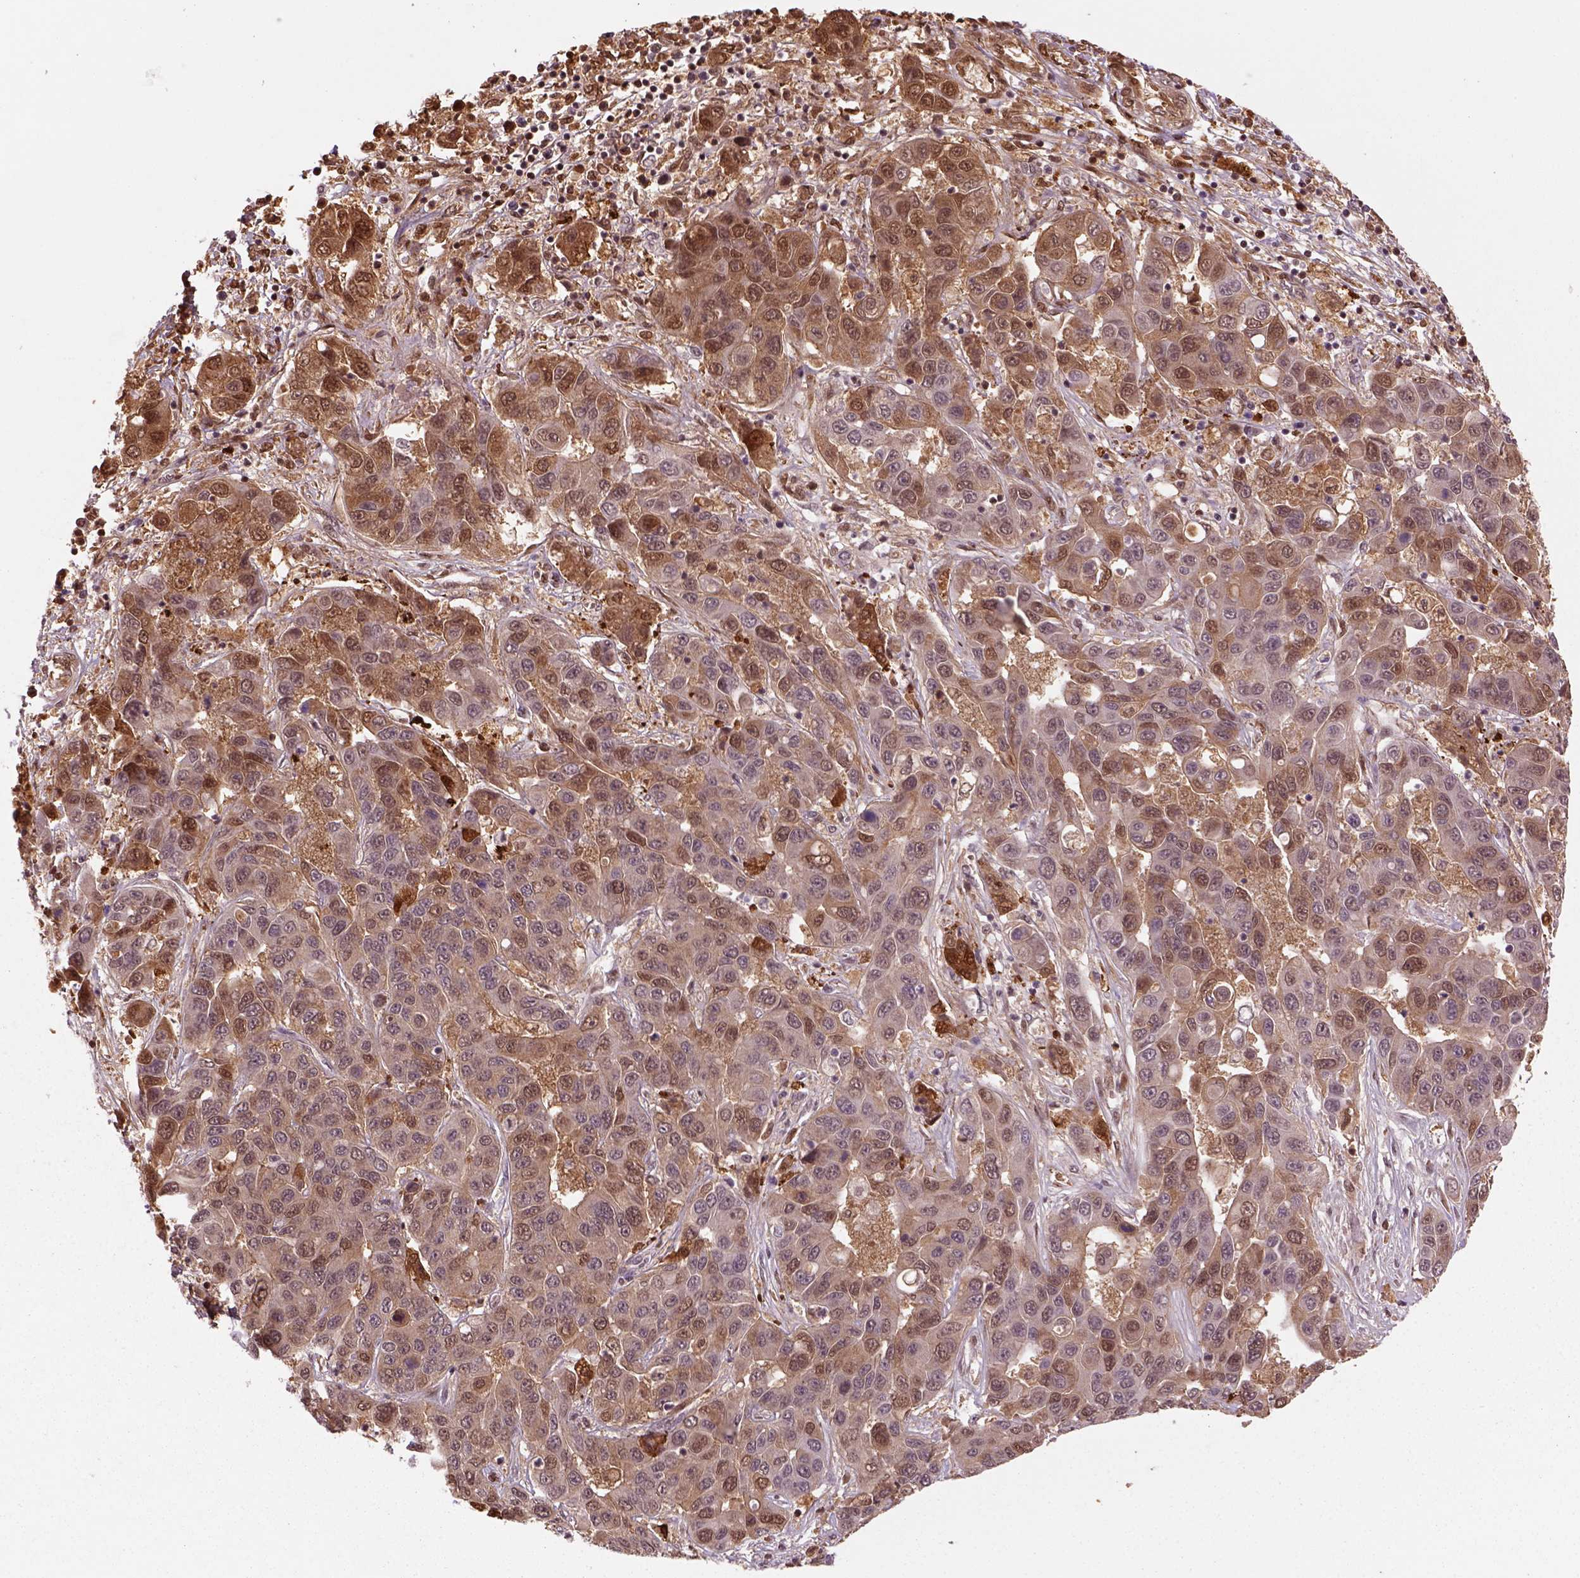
{"staining": {"intensity": "moderate", "quantity": ">75%", "location": "cytoplasmic/membranous,nuclear"}, "tissue": "liver cancer", "cell_type": "Tumor cells", "image_type": "cancer", "snomed": [{"axis": "morphology", "description": "Cholangiocarcinoma"}, {"axis": "topography", "description": "Liver"}], "caption": "Immunohistochemical staining of liver cancer exhibits medium levels of moderate cytoplasmic/membranous and nuclear expression in approximately >75% of tumor cells. (IHC, brightfield microscopy, high magnification).", "gene": "GOT1", "patient": {"sex": "female", "age": 52}}